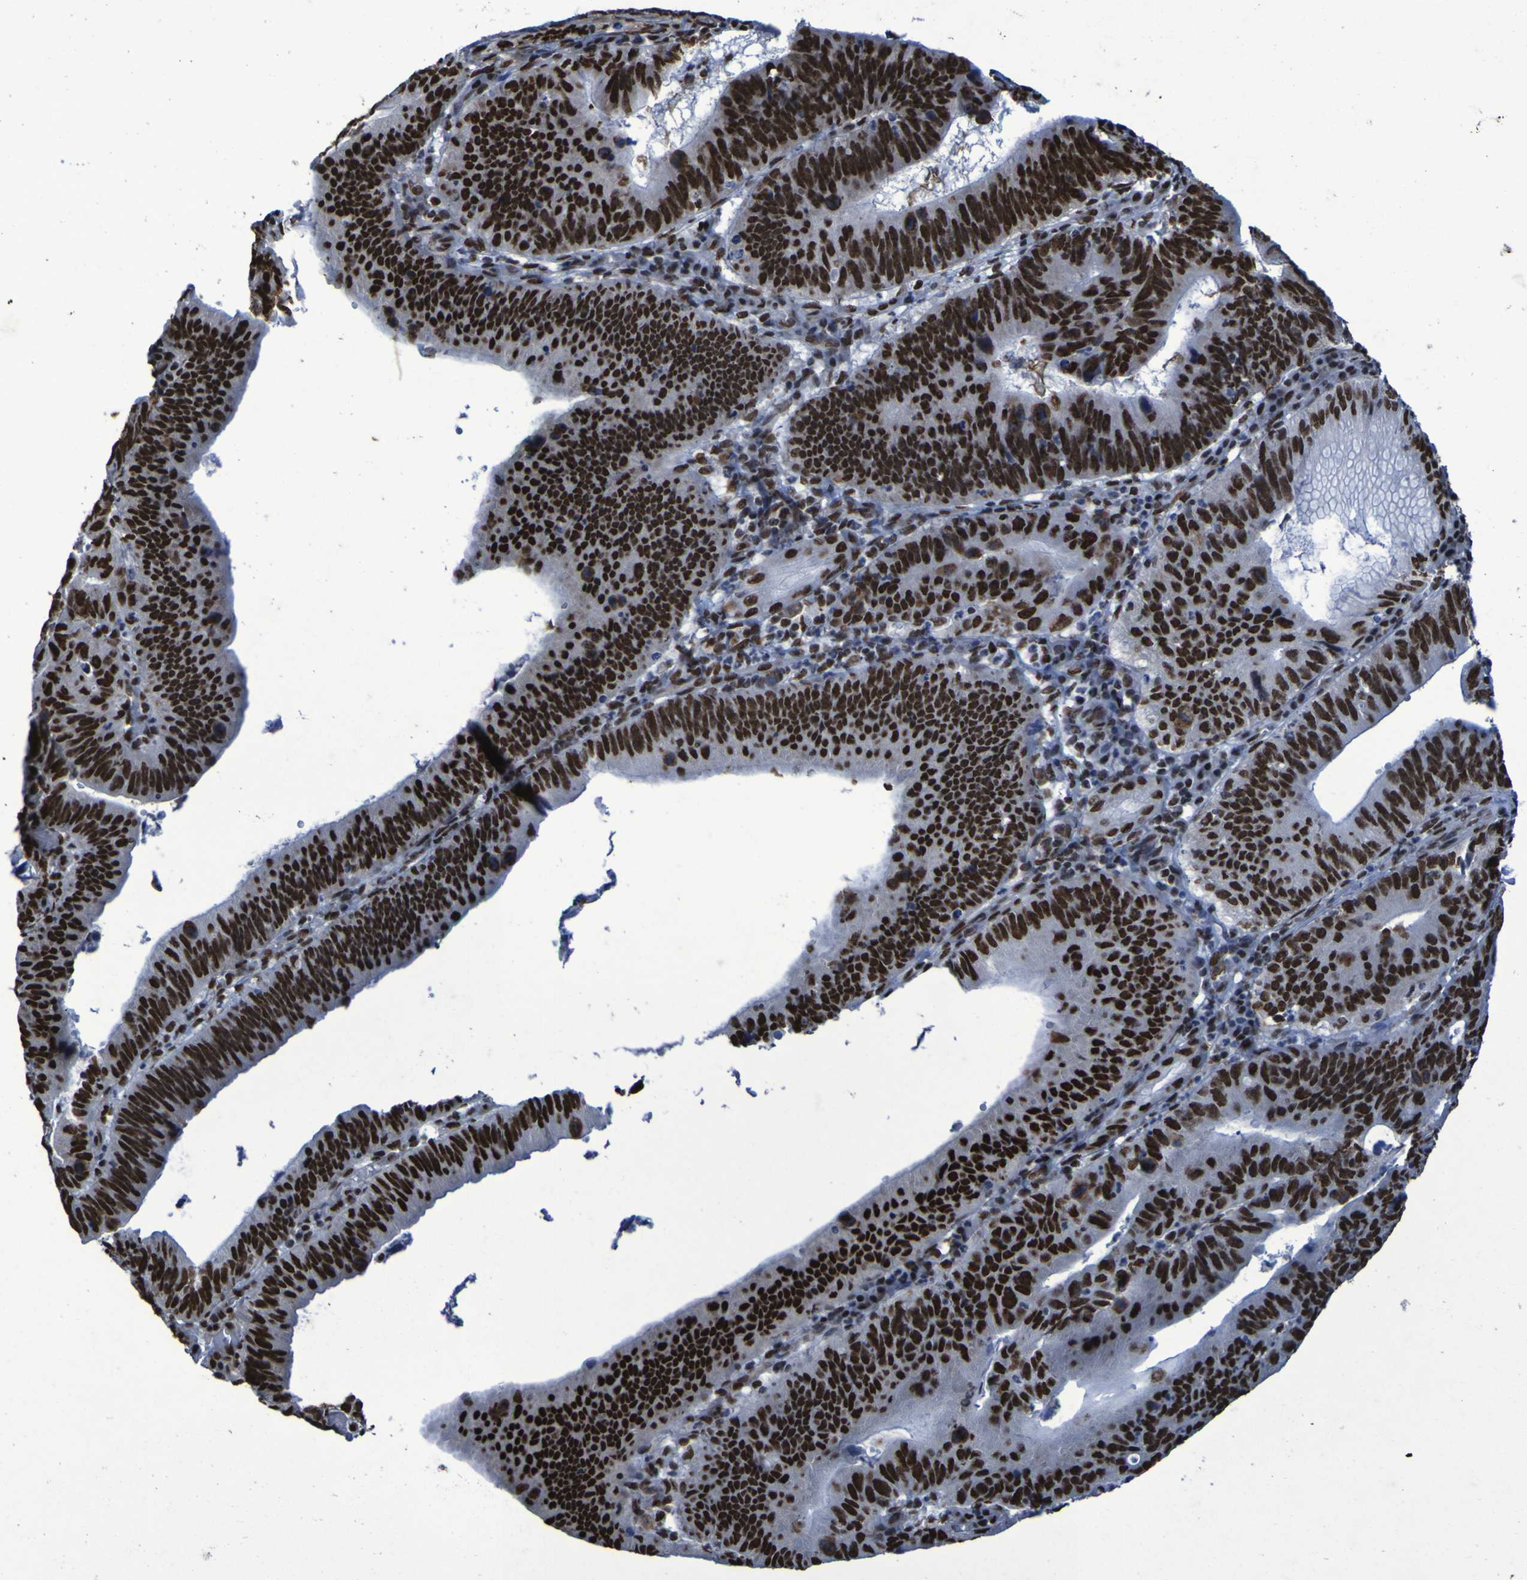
{"staining": {"intensity": "strong", "quantity": ">75%", "location": "nuclear"}, "tissue": "stomach cancer", "cell_type": "Tumor cells", "image_type": "cancer", "snomed": [{"axis": "morphology", "description": "Adenocarcinoma, NOS"}, {"axis": "topography", "description": "Stomach"}], "caption": "Brown immunohistochemical staining in human stomach cancer (adenocarcinoma) reveals strong nuclear positivity in about >75% of tumor cells. (Brightfield microscopy of DAB IHC at high magnification).", "gene": "HNRNPR", "patient": {"sex": "male", "age": 59}}